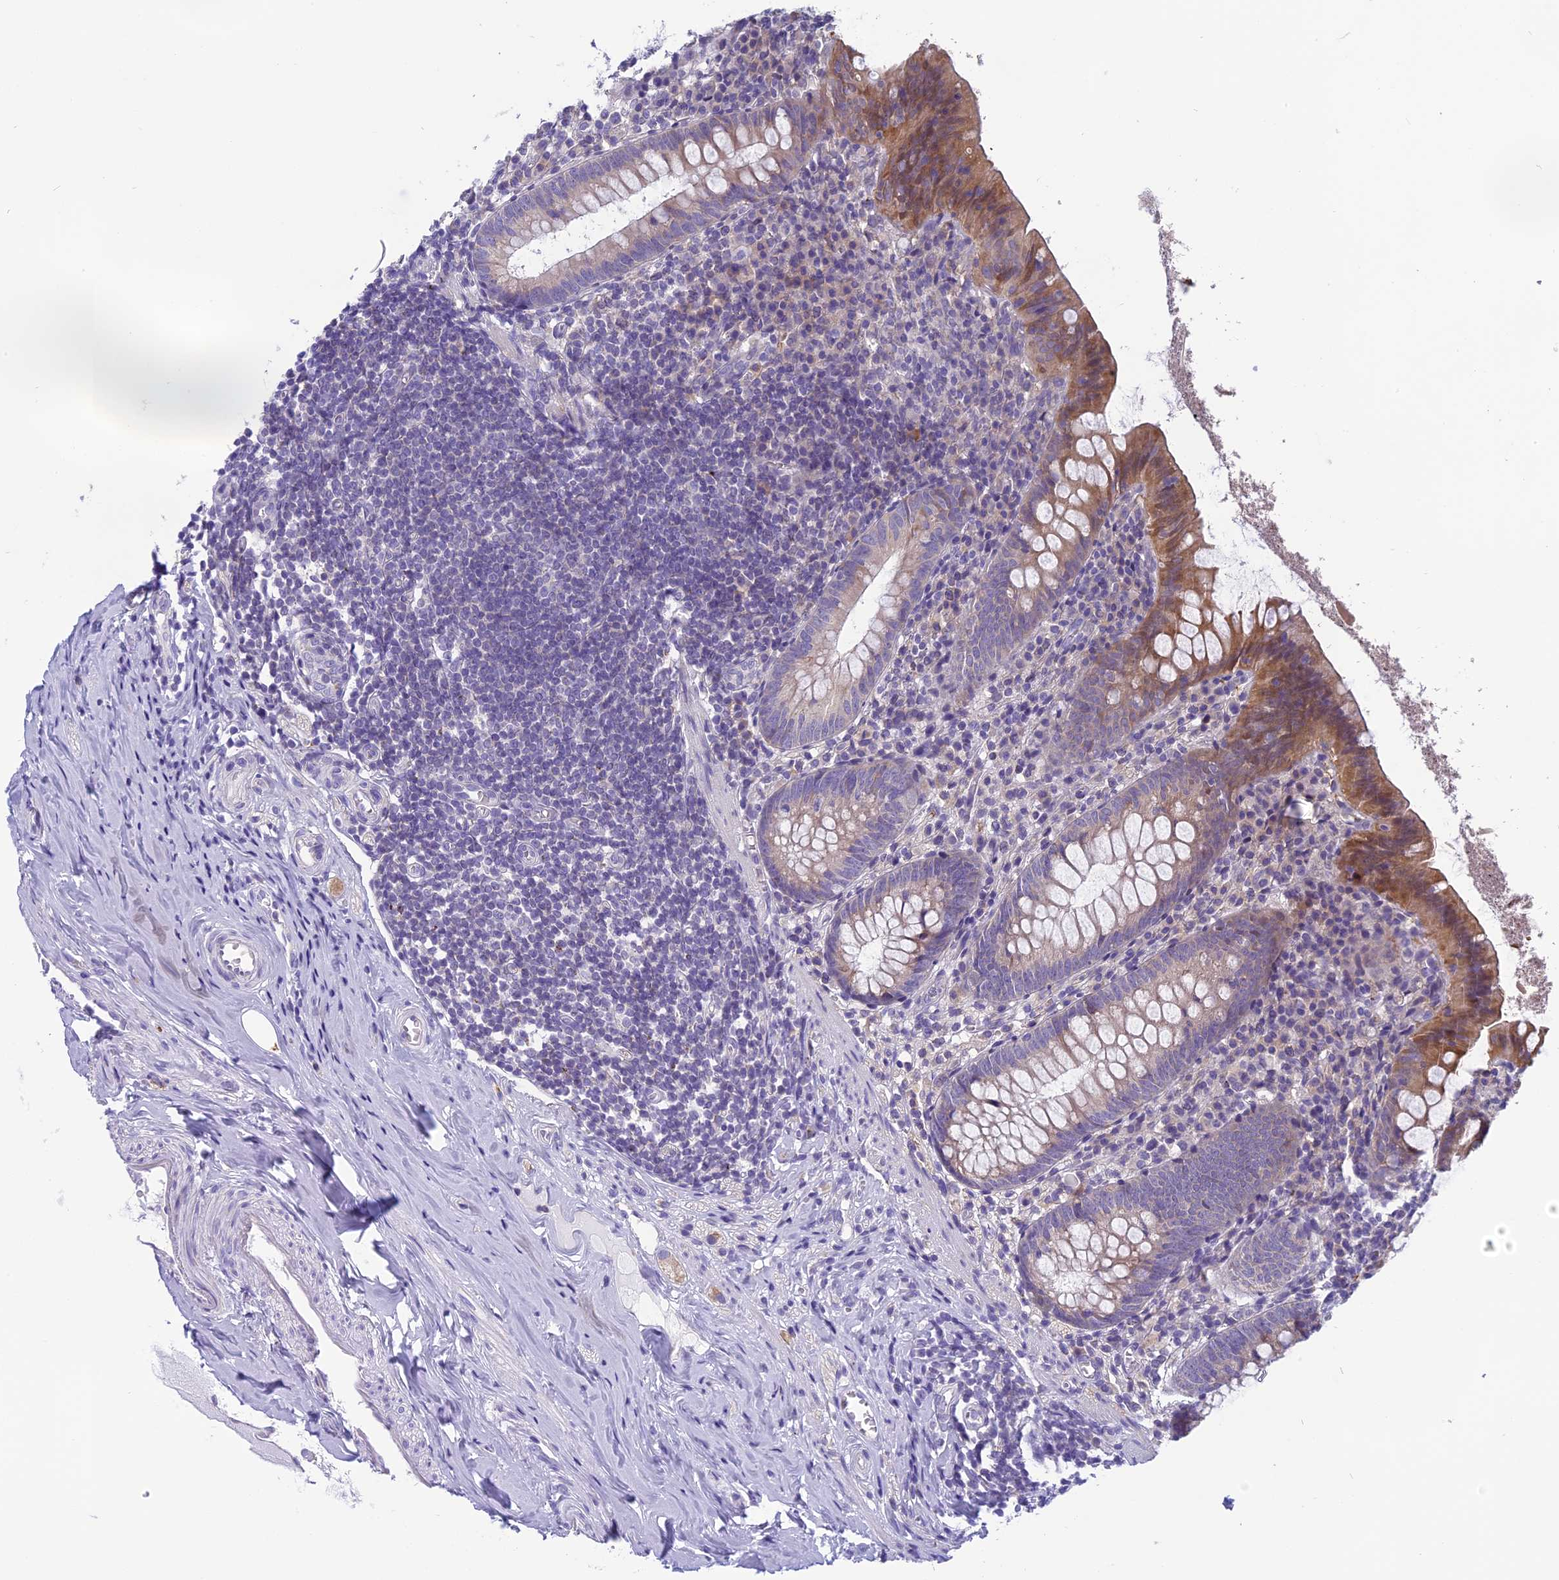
{"staining": {"intensity": "moderate", "quantity": "25%-75%", "location": "cytoplasmic/membranous"}, "tissue": "appendix", "cell_type": "Glandular cells", "image_type": "normal", "snomed": [{"axis": "morphology", "description": "Normal tissue, NOS"}, {"axis": "topography", "description": "Appendix"}], "caption": "IHC histopathology image of benign appendix: human appendix stained using immunohistochemistry shows medium levels of moderate protein expression localized specifically in the cytoplasmic/membranous of glandular cells, appearing as a cytoplasmic/membranous brown color.", "gene": "ARHGEF37", "patient": {"sex": "female", "age": 51}}